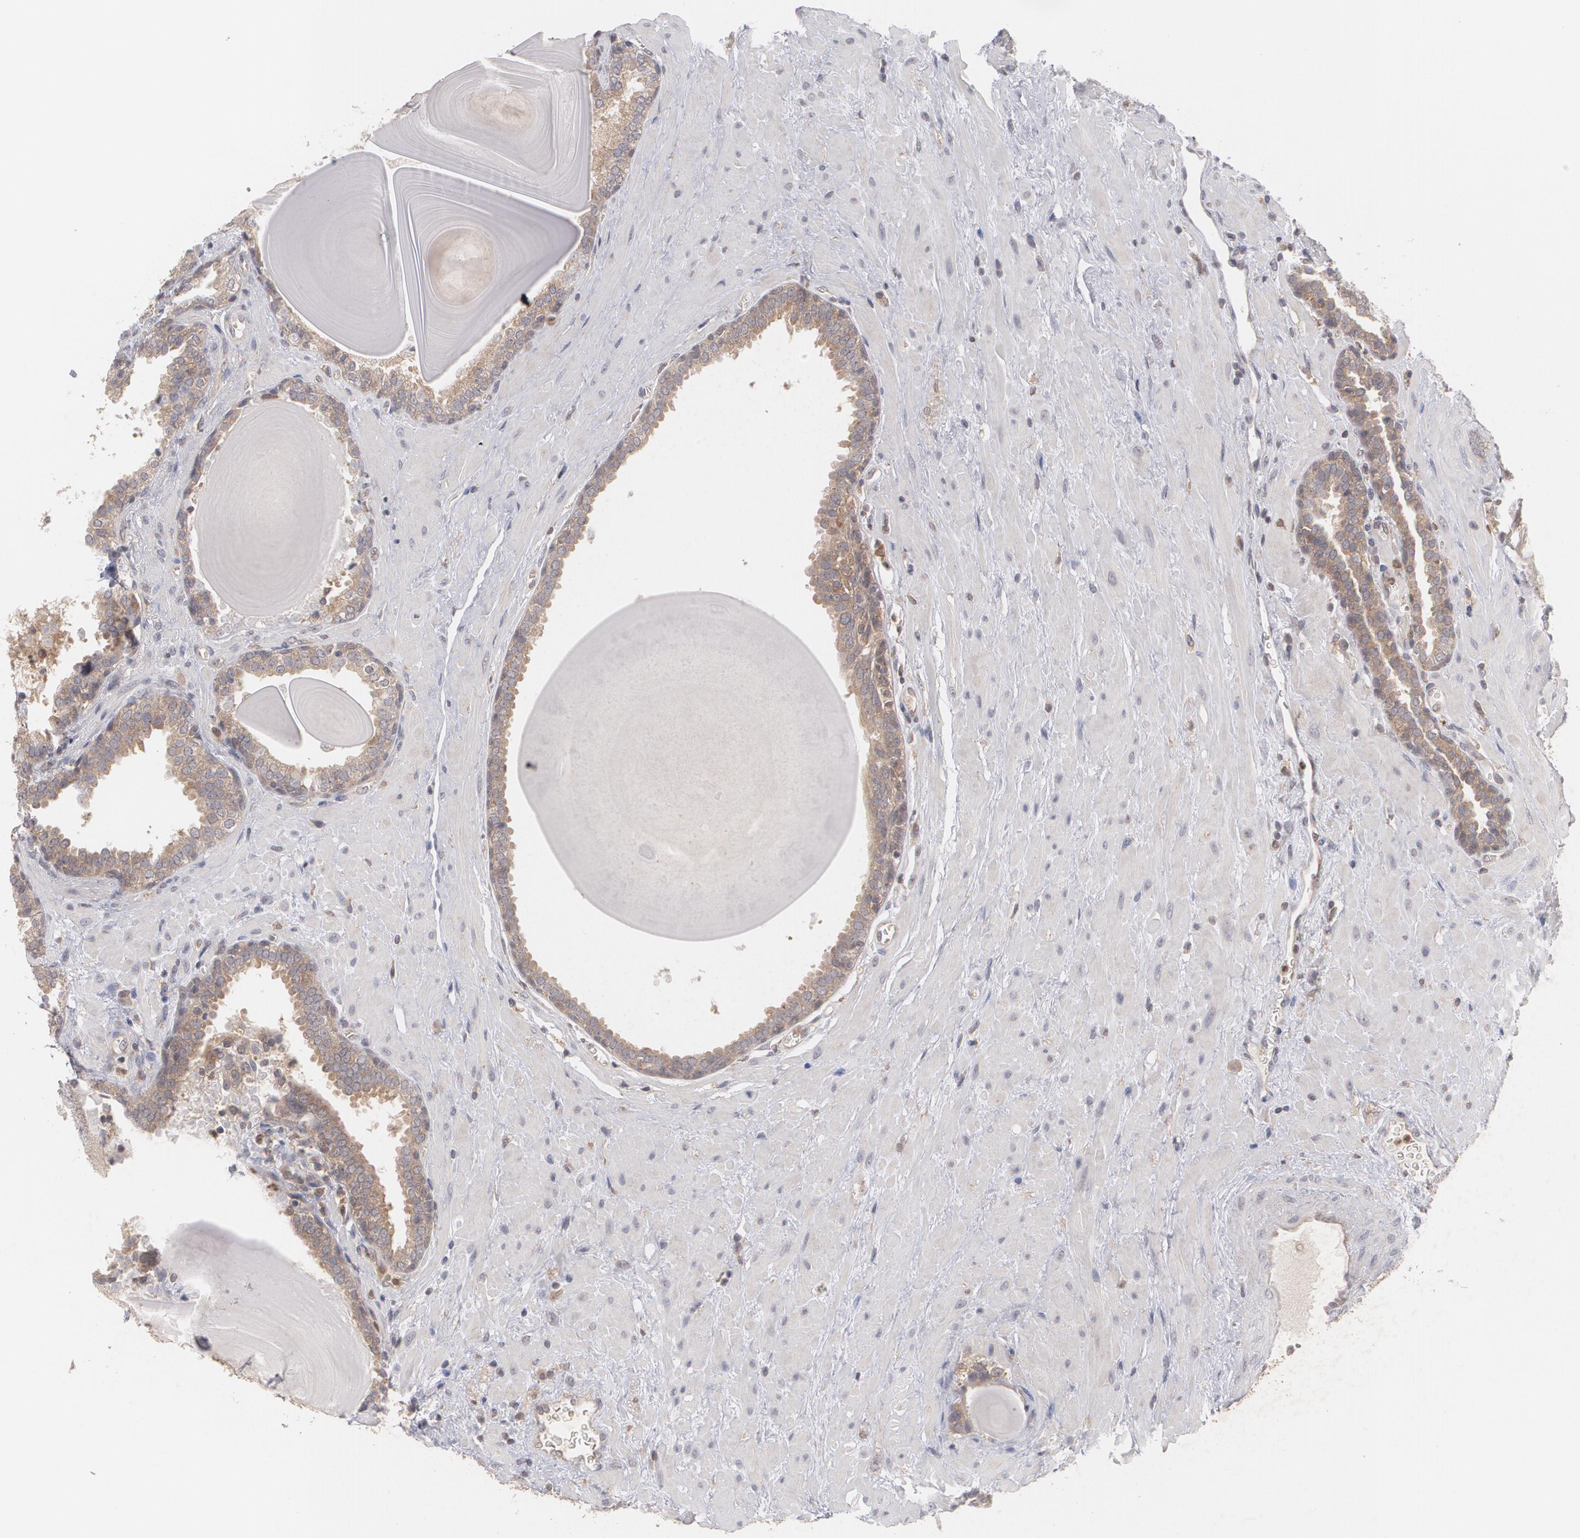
{"staining": {"intensity": "moderate", "quantity": "<25%", "location": "cytoplasmic/membranous"}, "tissue": "prostate", "cell_type": "Glandular cells", "image_type": "normal", "snomed": [{"axis": "morphology", "description": "Normal tissue, NOS"}, {"axis": "topography", "description": "Prostate"}], "caption": "Protein expression analysis of benign prostate displays moderate cytoplasmic/membranous expression in about <25% of glandular cells. Using DAB (brown) and hematoxylin (blue) stains, captured at high magnification using brightfield microscopy.", "gene": "HTT", "patient": {"sex": "male", "age": 51}}